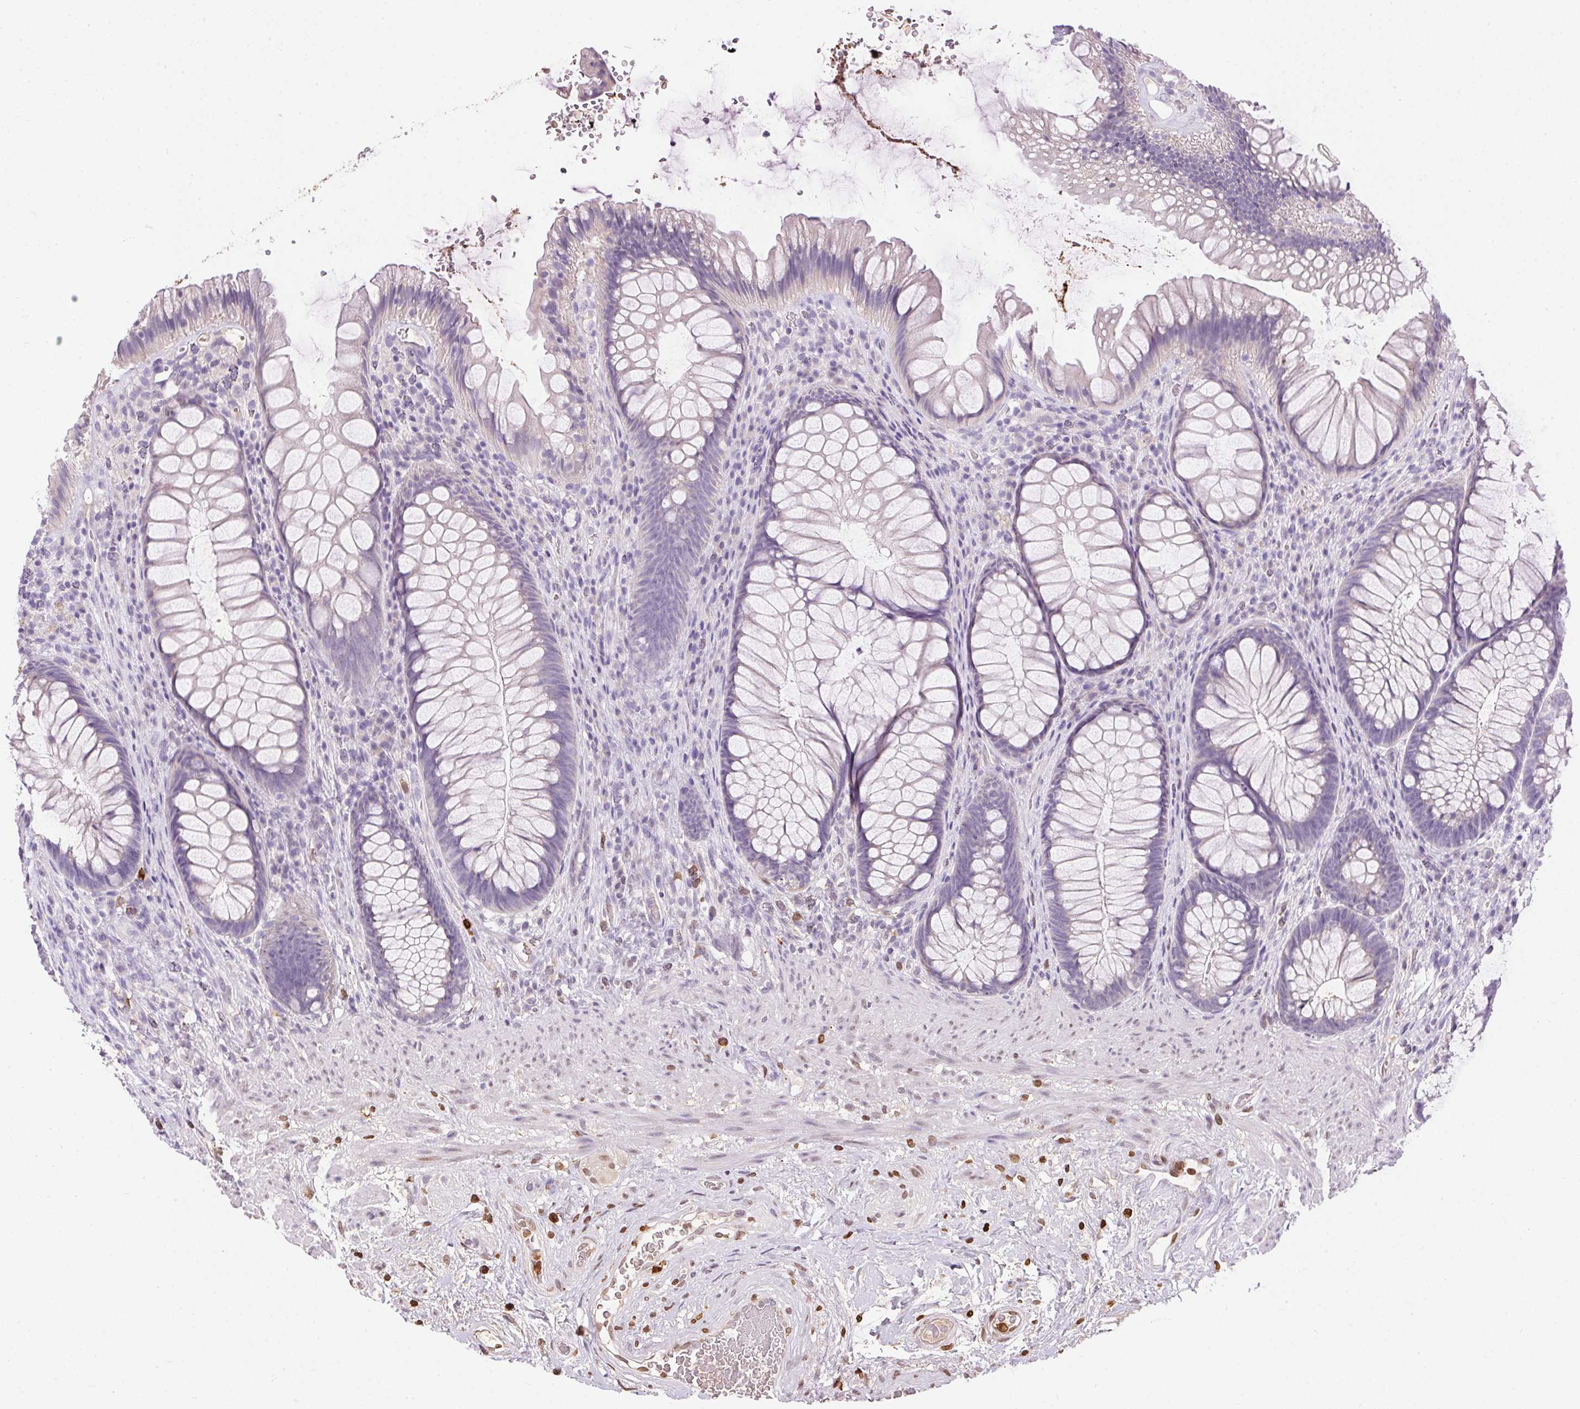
{"staining": {"intensity": "moderate", "quantity": "<25%", "location": "nuclear"}, "tissue": "rectum", "cell_type": "Glandular cells", "image_type": "normal", "snomed": [{"axis": "morphology", "description": "Normal tissue, NOS"}, {"axis": "topography", "description": "Smooth muscle"}, {"axis": "topography", "description": "Rectum"}], "caption": "Human rectum stained with a brown dye displays moderate nuclear positive staining in about <25% of glandular cells.", "gene": "ORM1", "patient": {"sex": "male", "age": 53}}